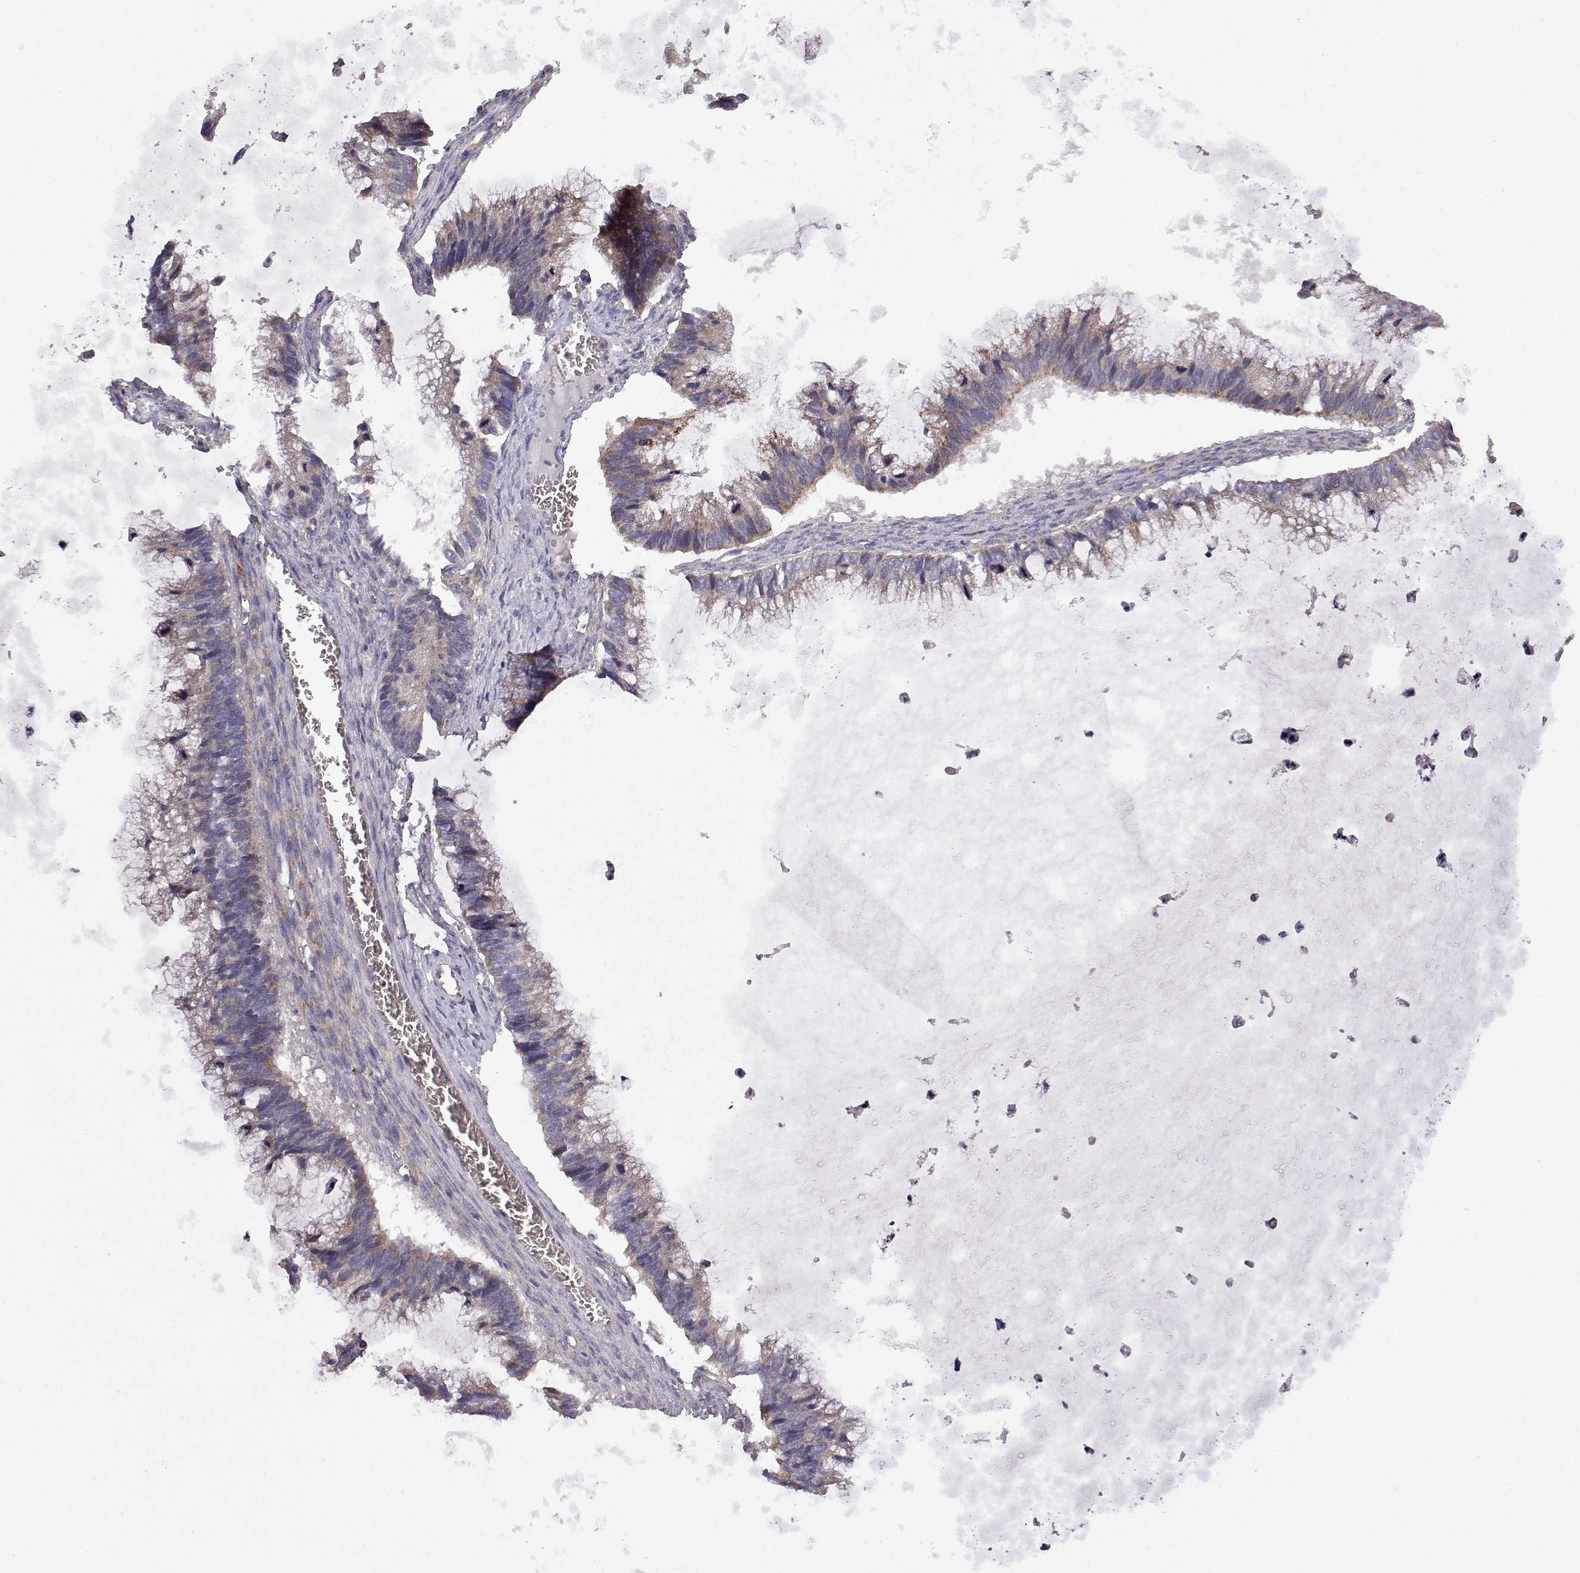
{"staining": {"intensity": "weak", "quantity": "<25%", "location": "cytoplasmic/membranous"}, "tissue": "ovarian cancer", "cell_type": "Tumor cells", "image_type": "cancer", "snomed": [{"axis": "morphology", "description": "Cystadenocarcinoma, mucinous, NOS"}, {"axis": "topography", "description": "Ovary"}], "caption": "A high-resolution histopathology image shows IHC staining of ovarian cancer (mucinous cystadenocarcinoma), which demonstrates no significant expression in tumor cells. Nuclei are stained in blue.", "gene": "DDC", "patient": {"sex": "female", "age": 38}}